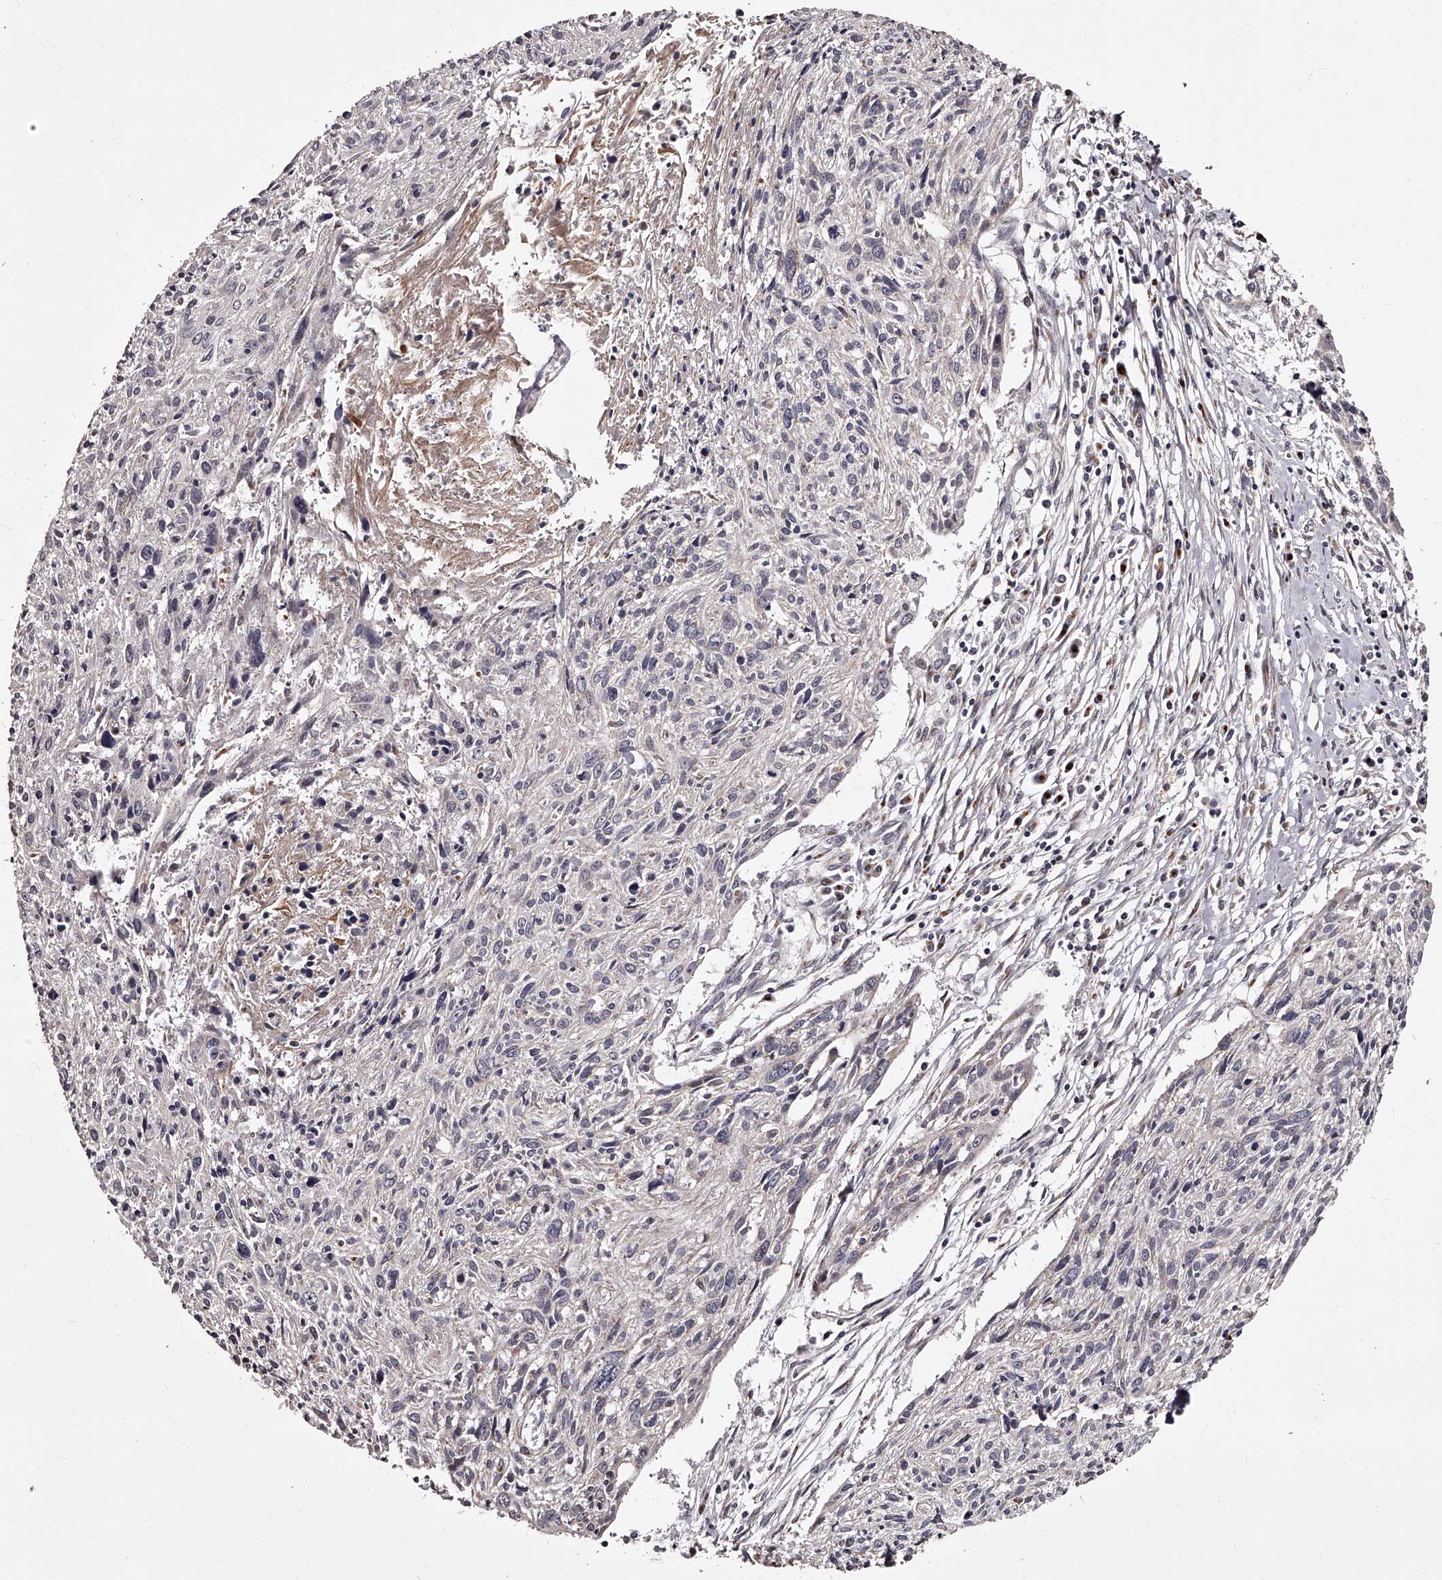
{"staining": {"intensity": "negative", "quantity": "none", "location": "none"}, "tissue": "cervical cancer", "cell_type": "Tumor cells", "image_type": "cancer", "snomed": [{"axis": "morphology", "description": "Squamous cell carcinoma, NOS"}, {"axis": "topography", "description": "Cervix"}], "caption": "A micrograph of human squamous cell carcinoma (cervical) is negative for staining in tumor cells. The staining was performed using DAB (3,3'-diaminobenzidine) to visualize the protein expression in brown, while the nuclei were stained in blue with hematoxylin (Magnification: 20x).", "gene": "RSC1A1", "patient": {"sex": "female", "age": 51}}